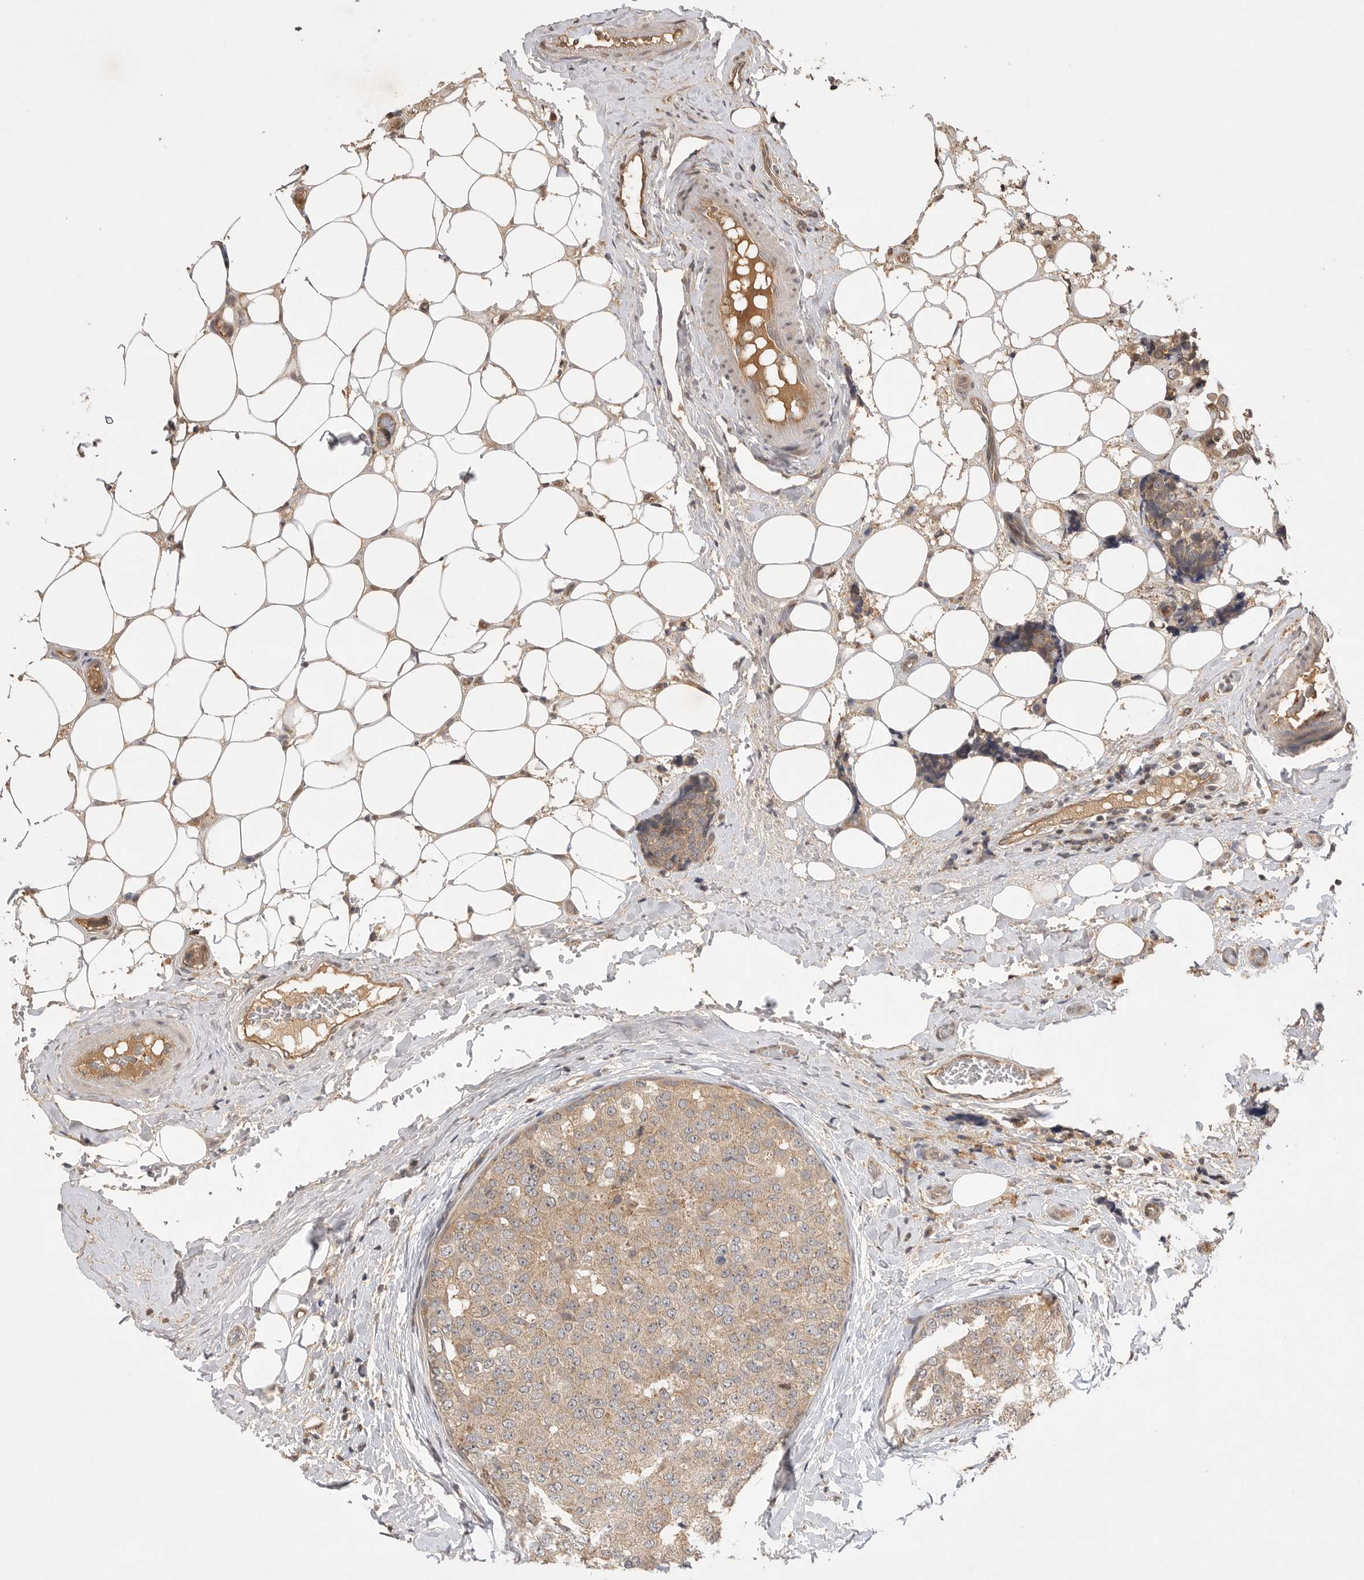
{"staining": {"intensity": "weak", "quantity": ">75%", "location": "cytoplasmic/membranous"}, "tissue": "breast cancer", "cell_type": "Tumor cells", "image_type": "cancer", "snomed": [{"axis": "morphology", "description": "Normal tissue, NOS"}, {"axis": "morphology", "description": "Duct carcinoma"}, {"axis": "topography", "description": "Breast"}], "caption": "Protein analysis of breast cancer tissue demonstrates weak cytoplasmic/membranous staining in about >75% of tumor cells.", "gene": "PRMT3", "patient": {"sex": "female", "age": 43}}